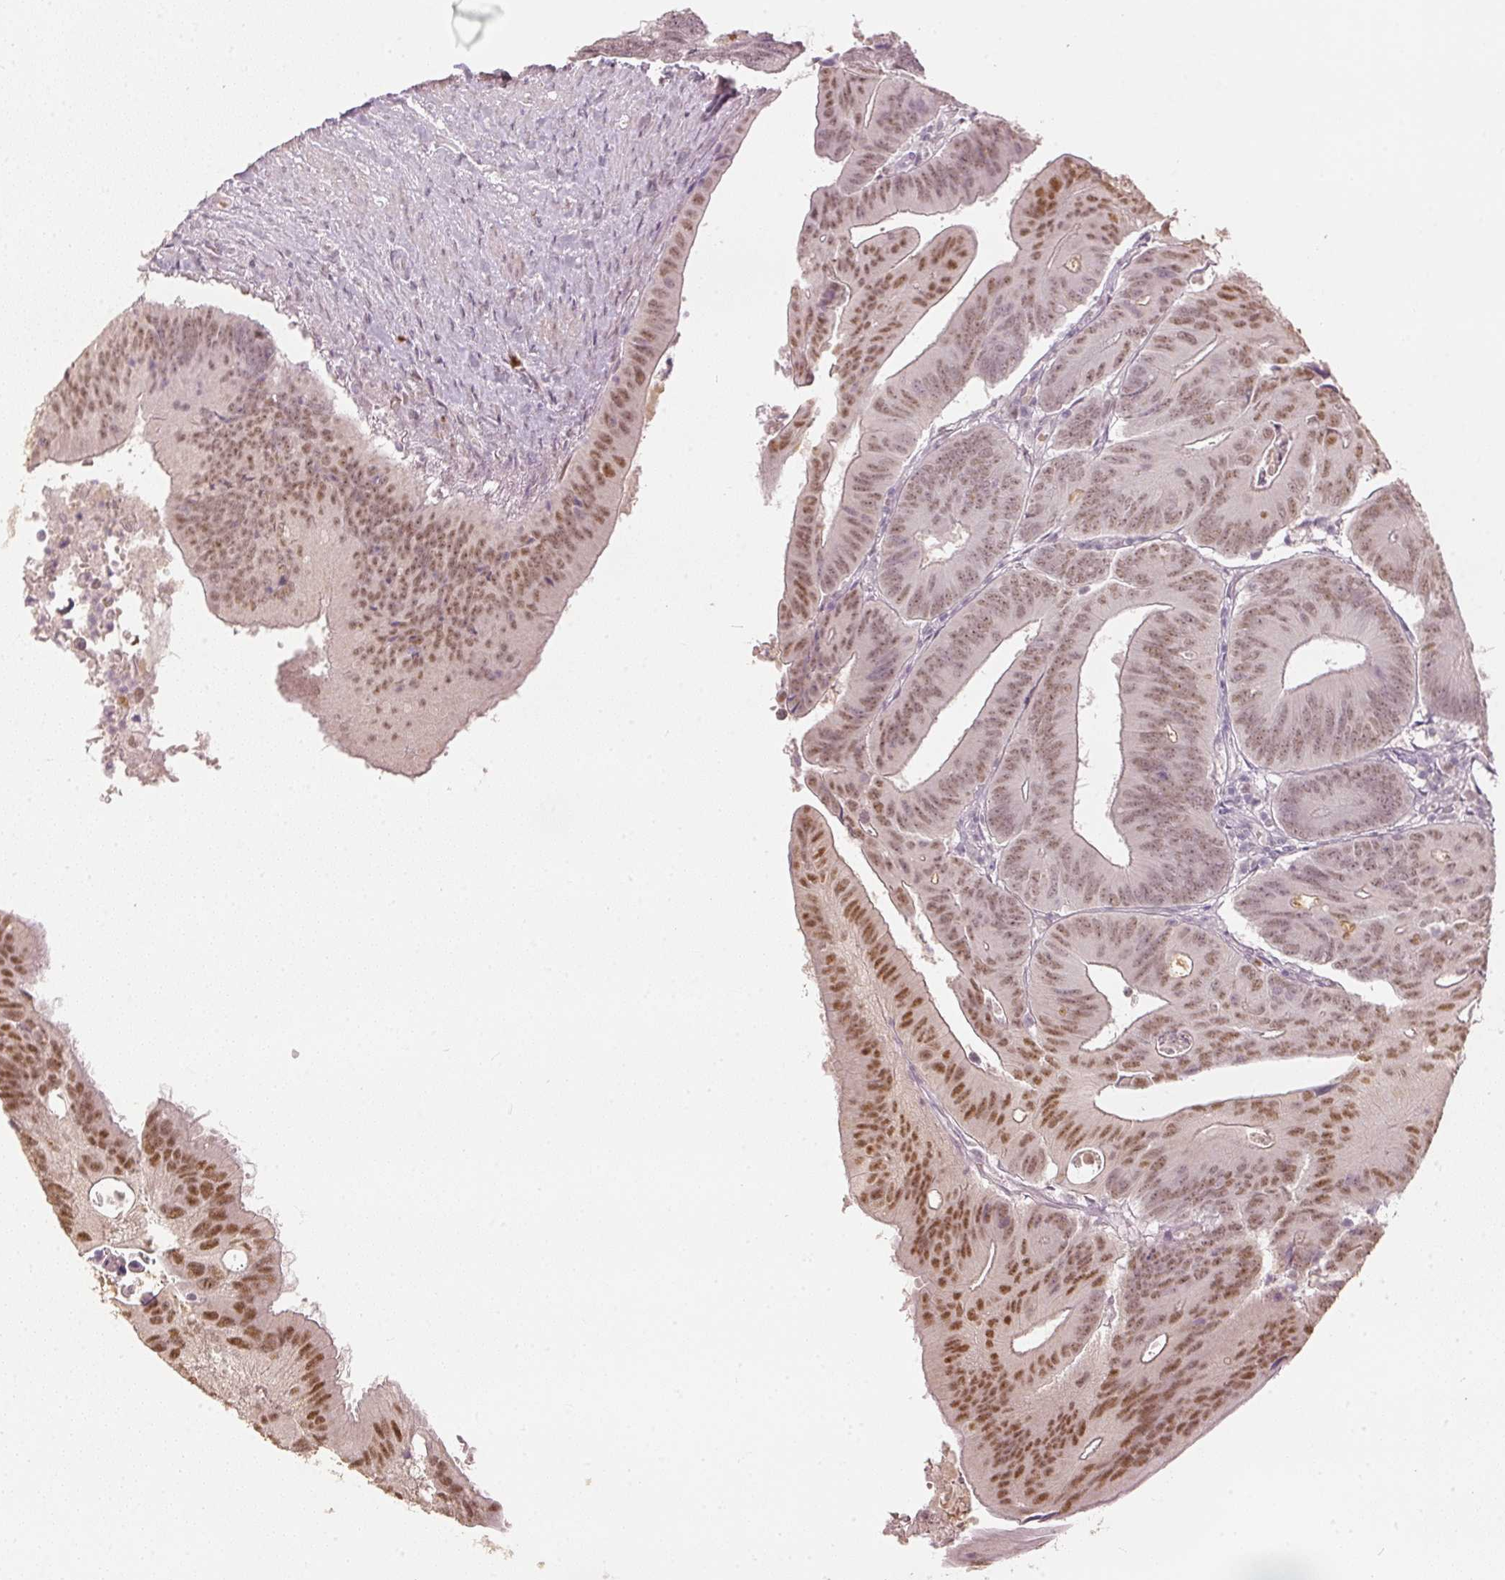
{"staining": {"intensity": "moderate", "quantity": "25%-75%", "location": "nuclear"}, "tissue": "colorectal cancer", "cell_type": "Tumor cells", "image_type": "cancer", "snomed": [{"axis": "morphology", "description": "Adenocarcinoma, NOS"}, {"axis": "topography", "description": "Colon"}], "caption": "Protein expression analysis of colorectal cancer (adenocarcinoma) demonstrates moderate nuclear positivity in about 25%-75% of tumor cells.", "gene": "SLC39A3", "patient": {"sex": "male", "age": 65}}